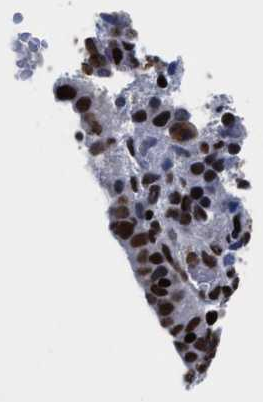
{"staining": {"intensity": "strong", "quantity": ">75%", "location": "nuclear"}, "tissue": "endometrial cancer", "cell_type": "Tumor cells", "image_type": "cancer", "snomed": [{"axis": "morphology", "description": "Adenocarcinoma, NOS"}, {"axis": "topography", "description": "Uterus"}], "caption": "Strong nuclear expression is present in approximately >75% of tumor cells in endometrial cancer. (Brightfield microscopy of DAB IHC at high magnification).", "gene": "CALHM3", "patient": {"sex": "female", "age": 83}}